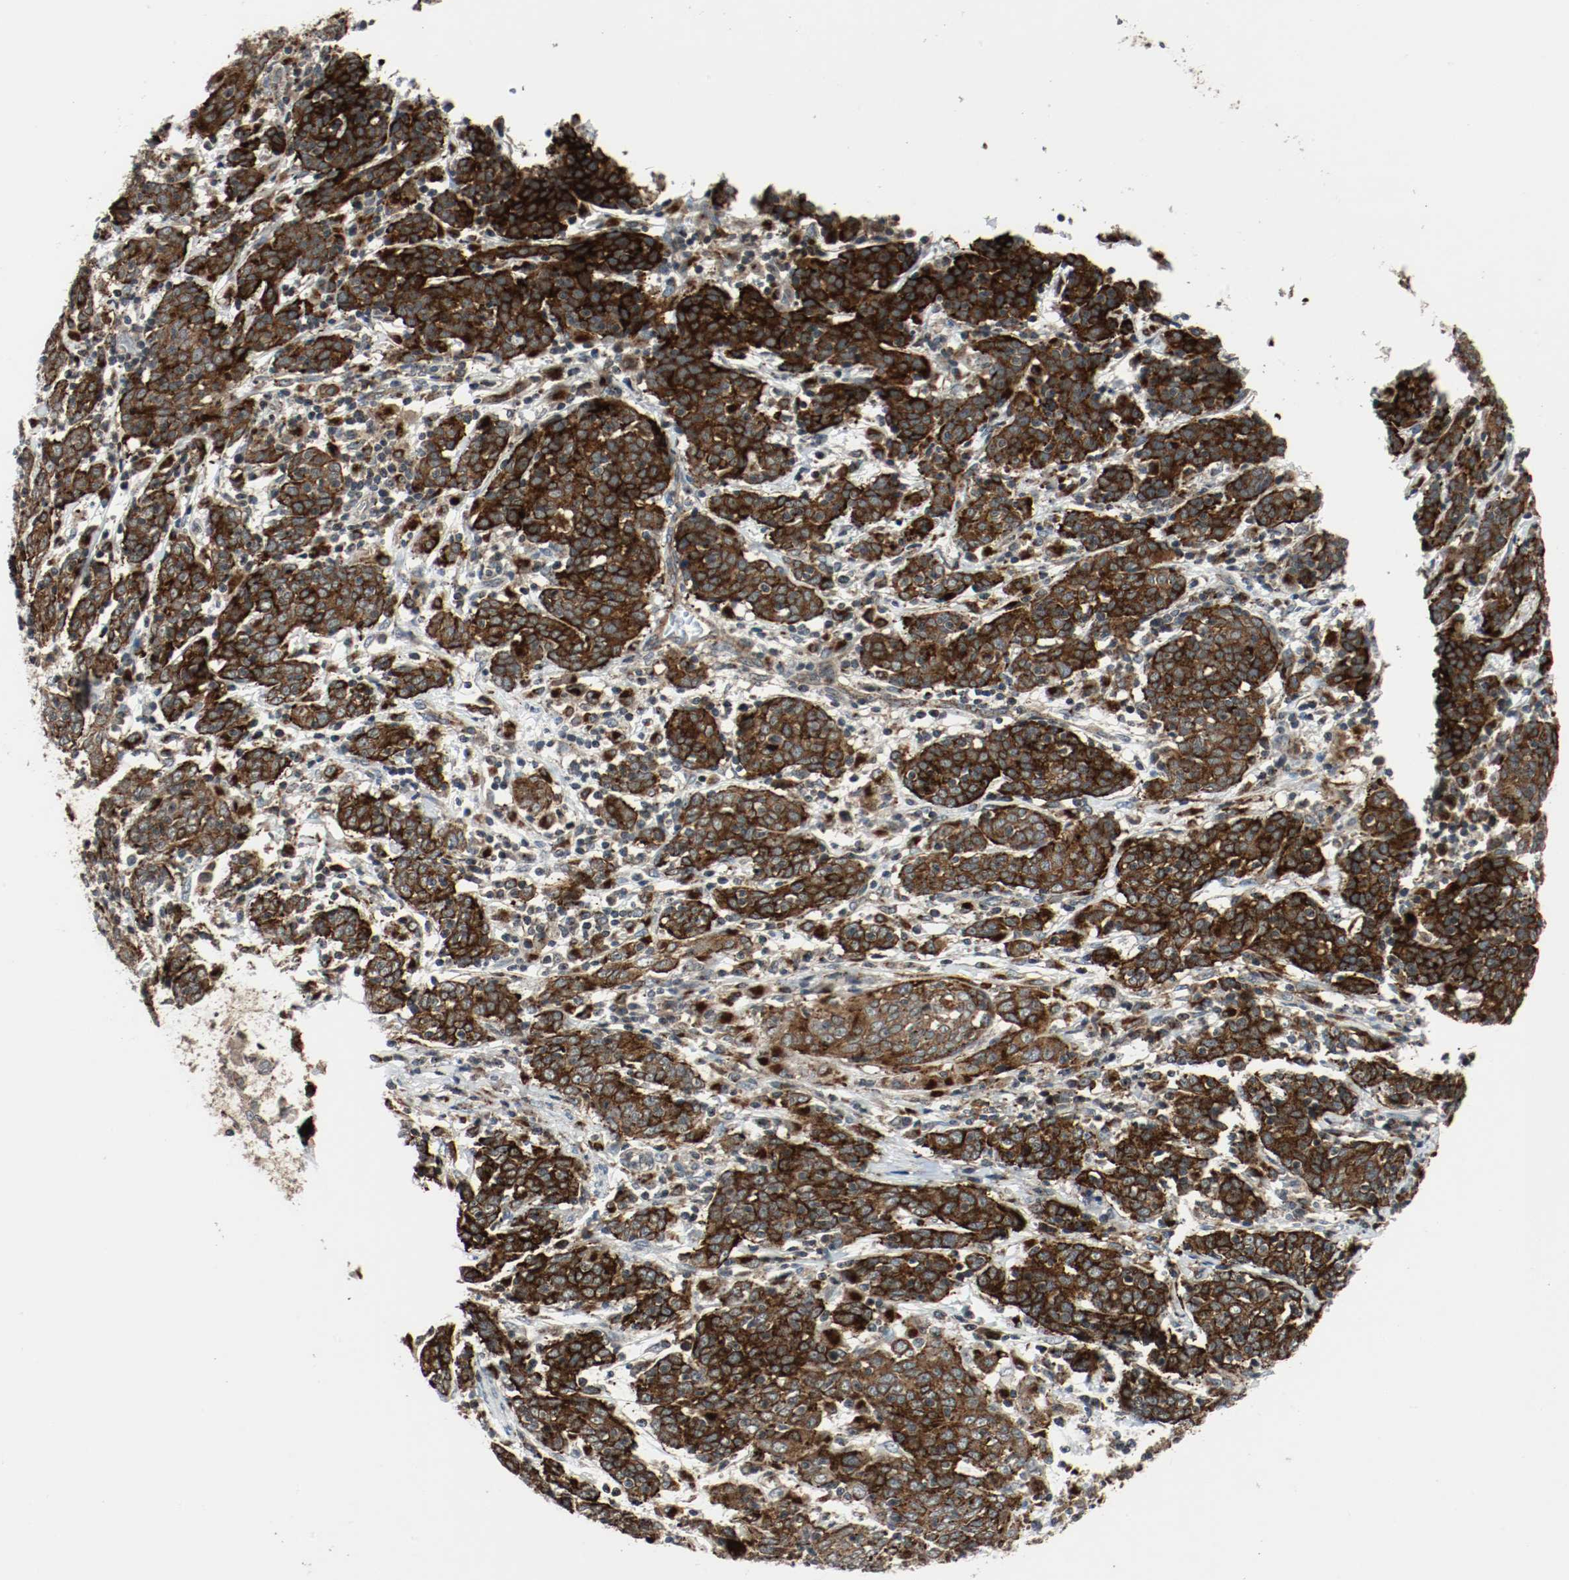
{"staining": {"intensity": "strong", "quantity": ">75%", "location": "cytoplasmic/membranous"}, "tissue": "cervical cancer", "cell_type": "Tumor cells", "image_type": "cancer", "snomed": [{"axis": "morphology", "description": "Normal tissue, NOS"}, {"axis": "morphology", "description": "Squamous cell carcinoma, NOS"}, {"axis": "topography", "description": "Cervix"}], "caption": "This is an image of IHC staining of squamous cell carcinoma (cervical), which shows strong positivity in the cytoplasmic/membranous of tumor cells.", "gene": "LAMP2", "patient": {"sex": "female", "age": 67}}